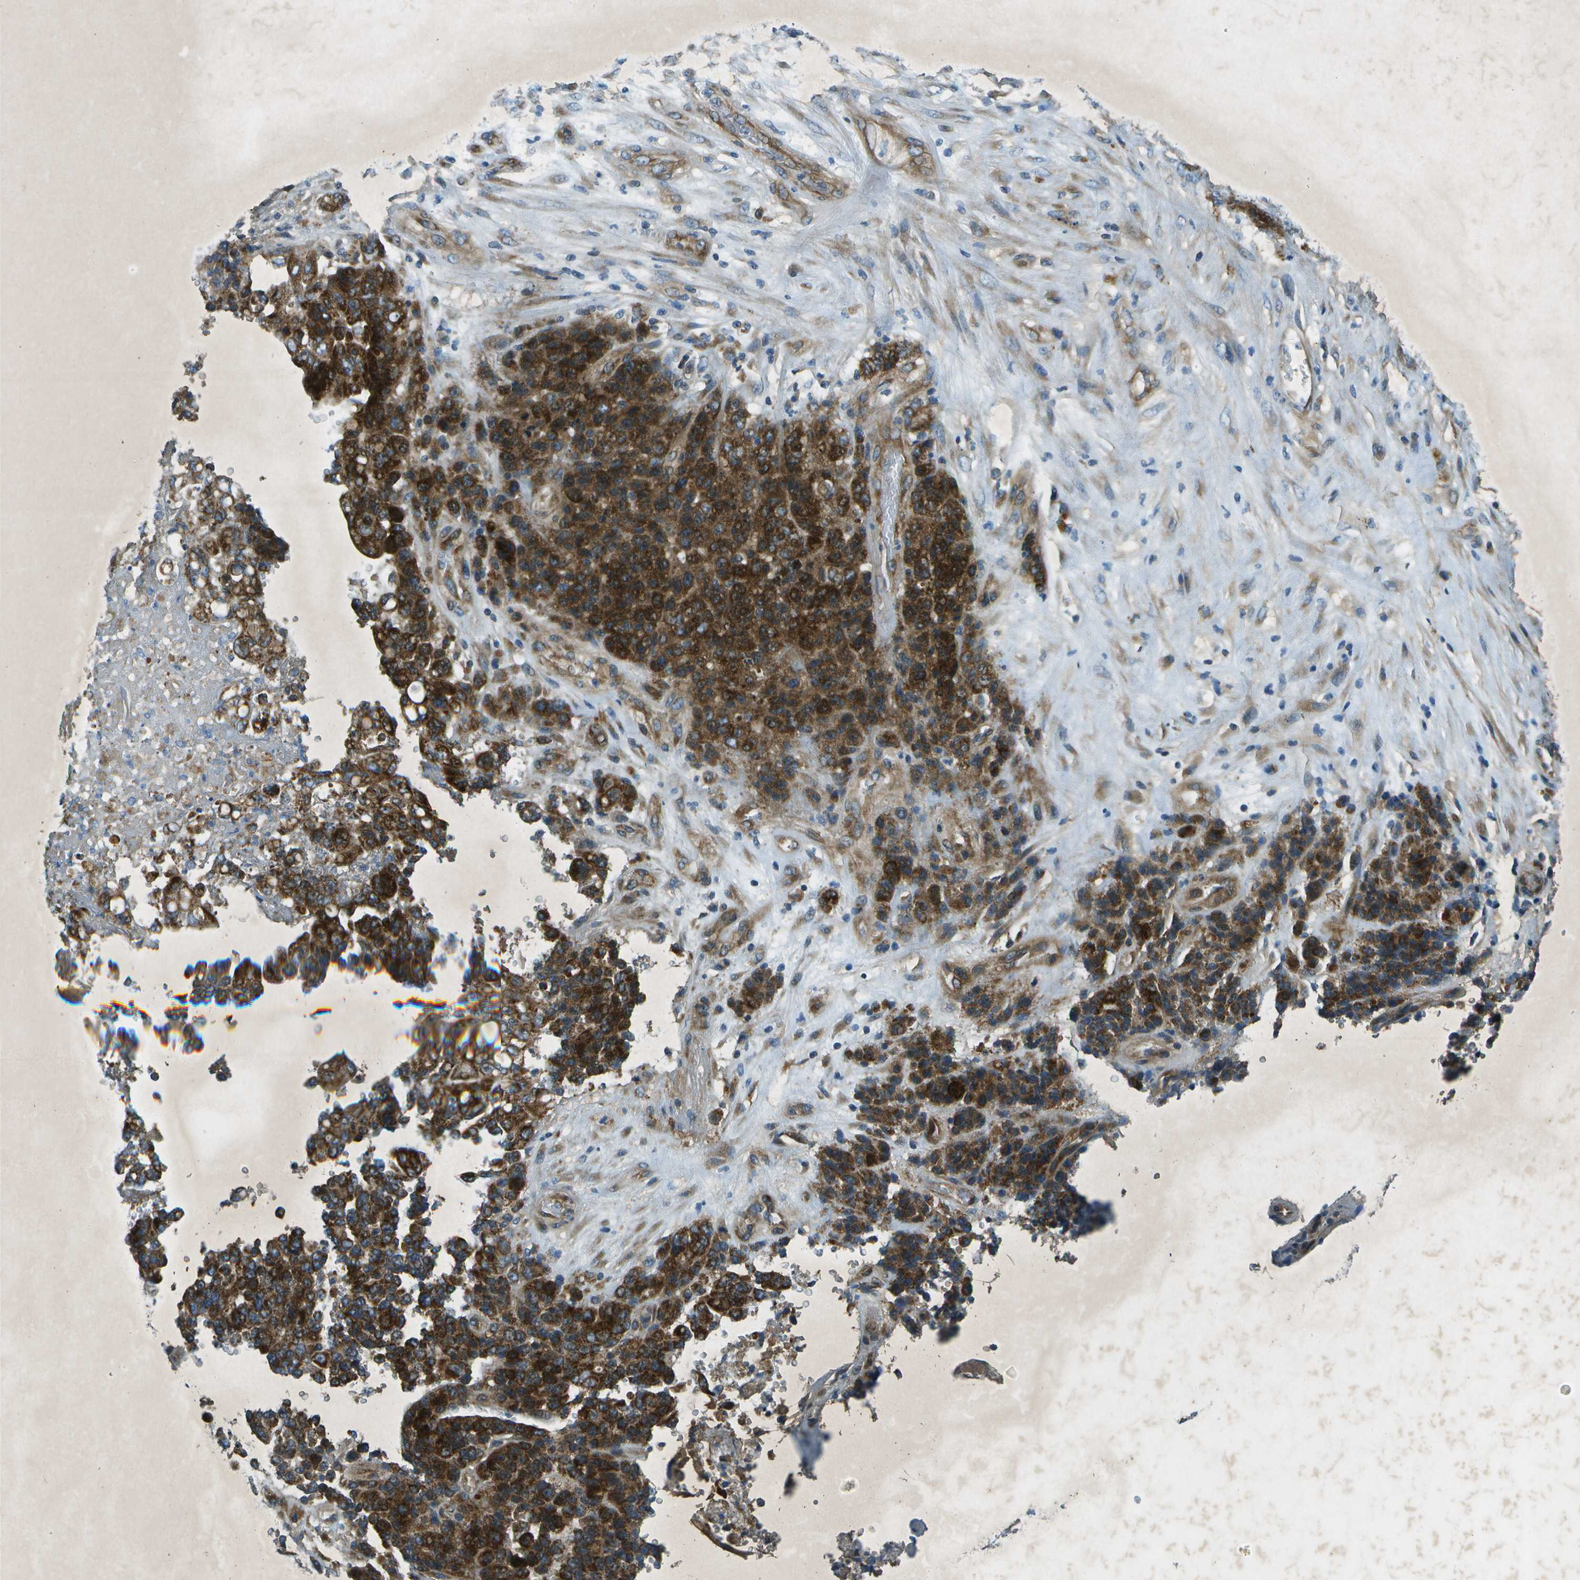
{"staining": {"intensity": "strong", "quantity": ">75%", "location": "cytoplasmic/membranous"}, "tissue": "stomach cancer", "cell_type": "Tumor cells", "image_type": "cancer", "snomed": [{"axis": "morphology", "description": "Adenocarcinoma, NOS"}, {"axis": "topography", "description": "Stomach"}], "caption": "DAB (3,3'-diaminobenzidine) immunohistochemical staining of stomach adenocarcinoma demonstrates strong cytoplasmic/membranous protein positivity in approximately >75% of tumor cells.", "gene": "PXYLP1", "patient": {"sex": "female", "age": 73}}